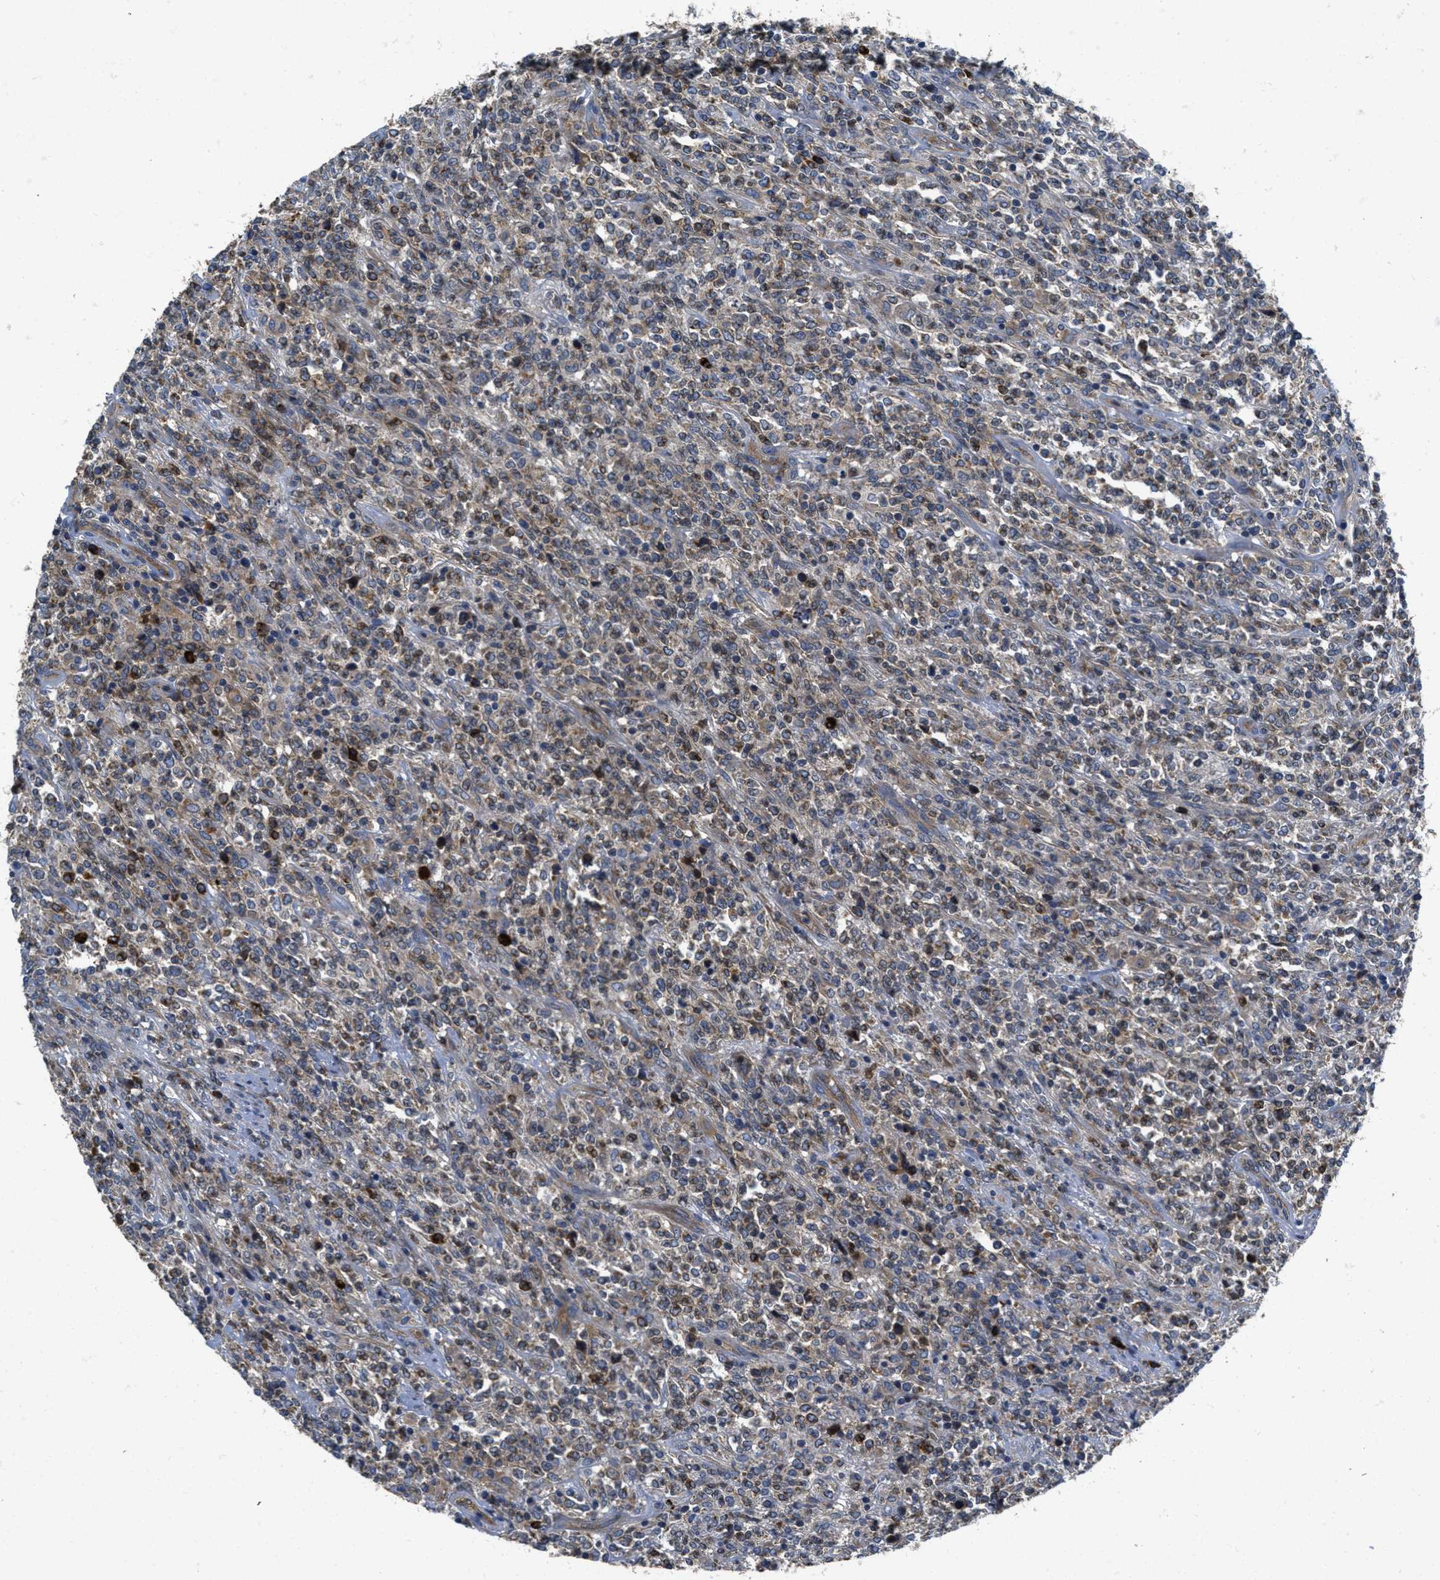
{"staining": {"intensity": "weak", "quantity": "<25%", "location": "cytoplasmic/membranous"}, "tissue": "lymphoma", "cell_type": "Tumor cells", "image_type": "cancer", "snomed": [{"axis": "morphology", "description": "Malignant lymphoma, non-Hodgkin's type, High grade"}, {"axis": "topography", "description": "Soft tissue"}], "caption": "The photomicrograph reveals no significant positivity in tumor cells of lymphoma. (Brightfield microscopy of DAB (3,3'-diaminobenzidine) IHC at high magnification).", "gene": "GALK1", "patient": {"sex": "male", "age": 18}}